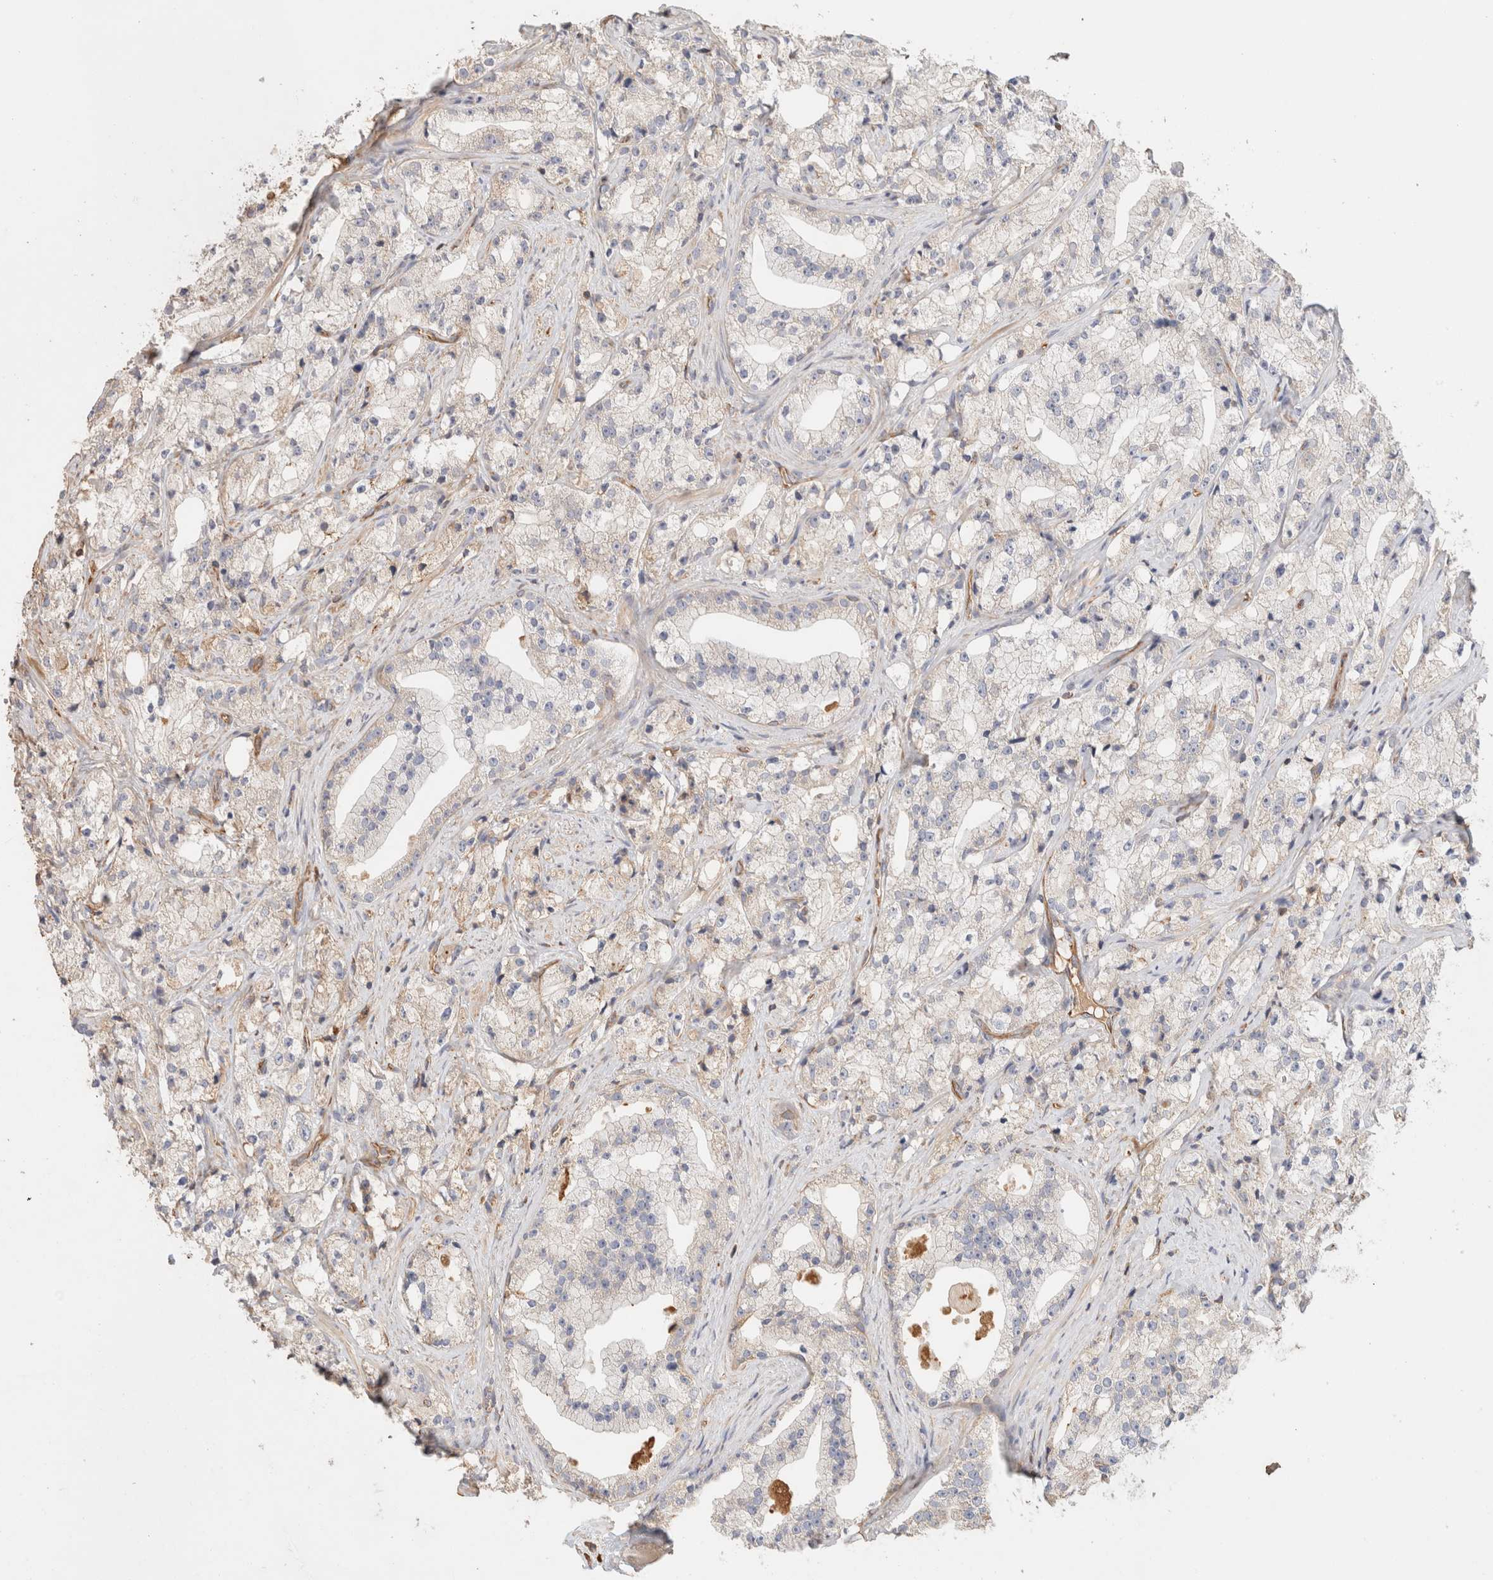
{"staining": {"intensity": "weak", "quantity": "<25%", "location": "cytoplasmic/membranous"}, "tissue": "prostate cancer", "cell_type": "Tumor cells", "image_type": "cancer", "snomed": [{"axis": "morphology", "description": "Adenocarcinoma, High grade"}, {"axis": "topography", "description": "Prostate"}], "caption": "Prostate high-grade adenocarcinoma was stained to show a protein in brown. There is no significant positivity in tumor cells.", "gene": "PROS1", "patient": {"sex": "male", "age": 64}}